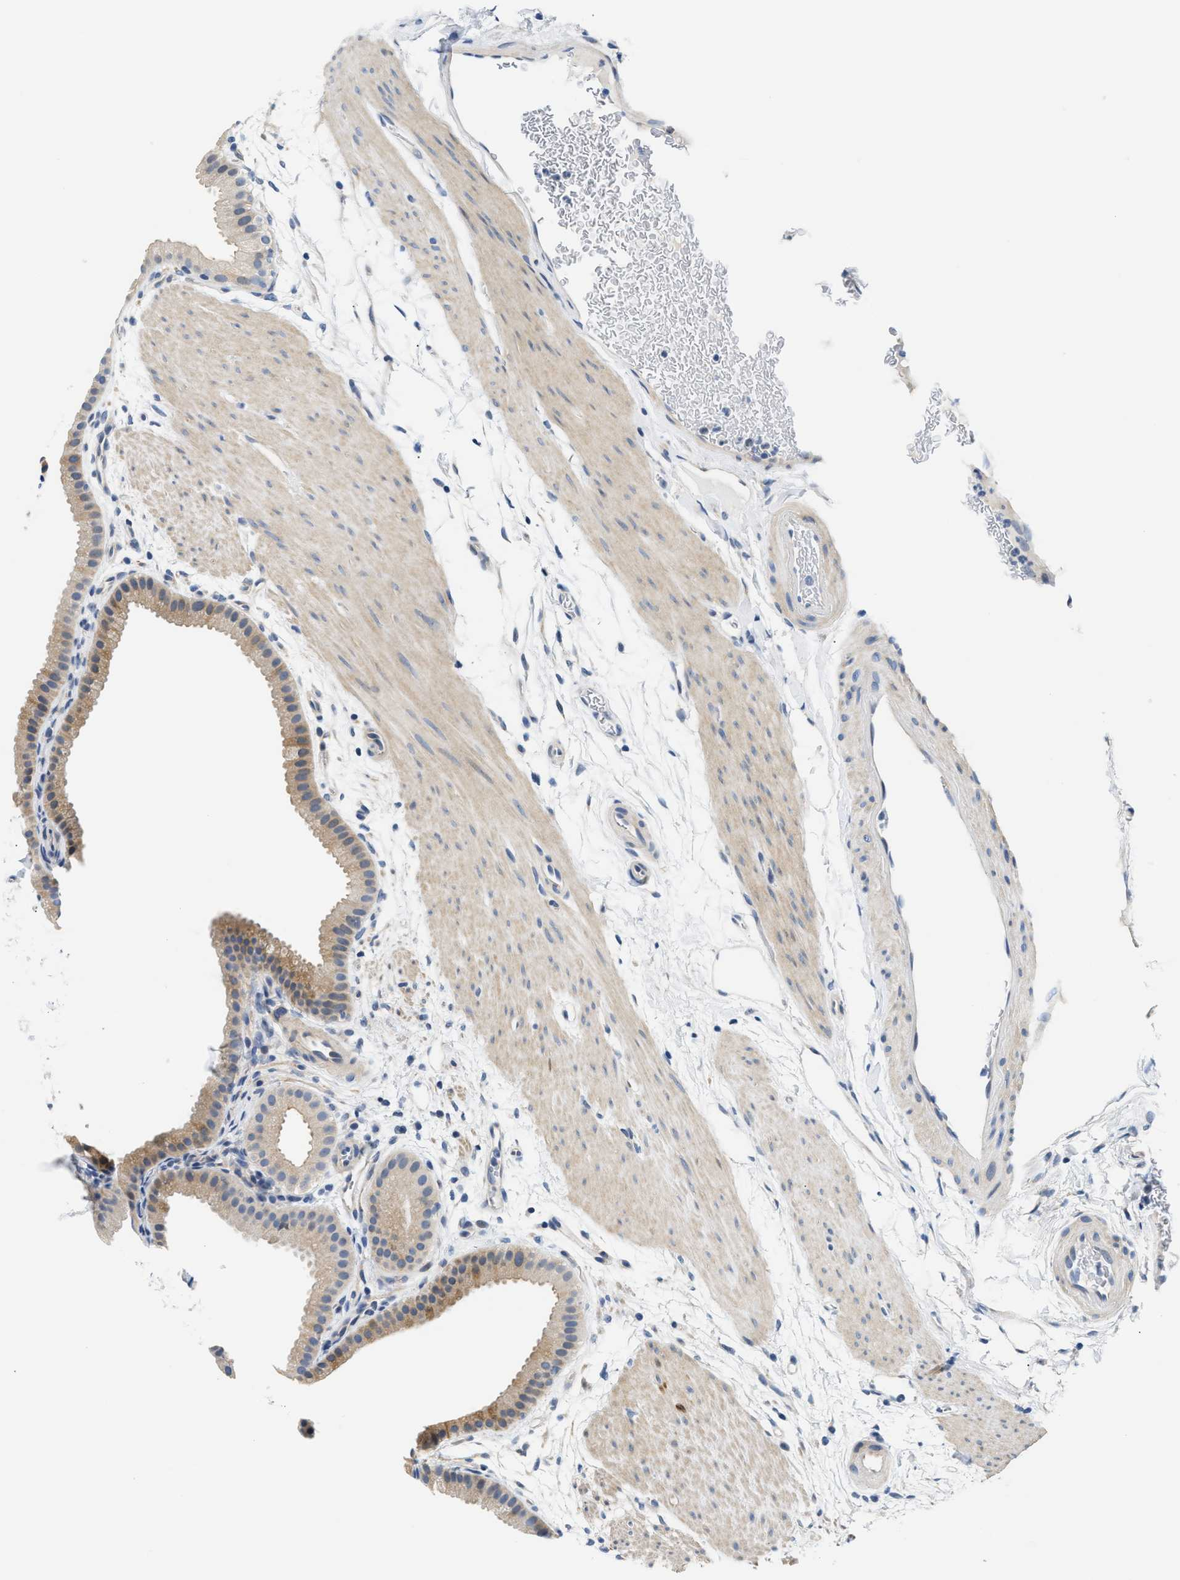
{"staining": {"intensity": "weak", "quantity": "25%-75%", "location": "cytoplasmic/membranous"}, "tissue": "gallbladder", "cell_type": "Glandular cells", "image_type": "normal", "snomed": [{"axis": "morphology", "description": "Normal tissue, NOS"}, {"axis": "topography", "description": "Gallbladder"}], "caption": "Gallbladder was stained to show a protein in brown. There is low levels of weak cytoplasmic/membranous expression in approximately 25%-75% of glandular cells. The protein is shown in brown color, while the nuclei are stained blue.", "gene": "CLGN", "patient": {"sex": "female", "age": 64}}